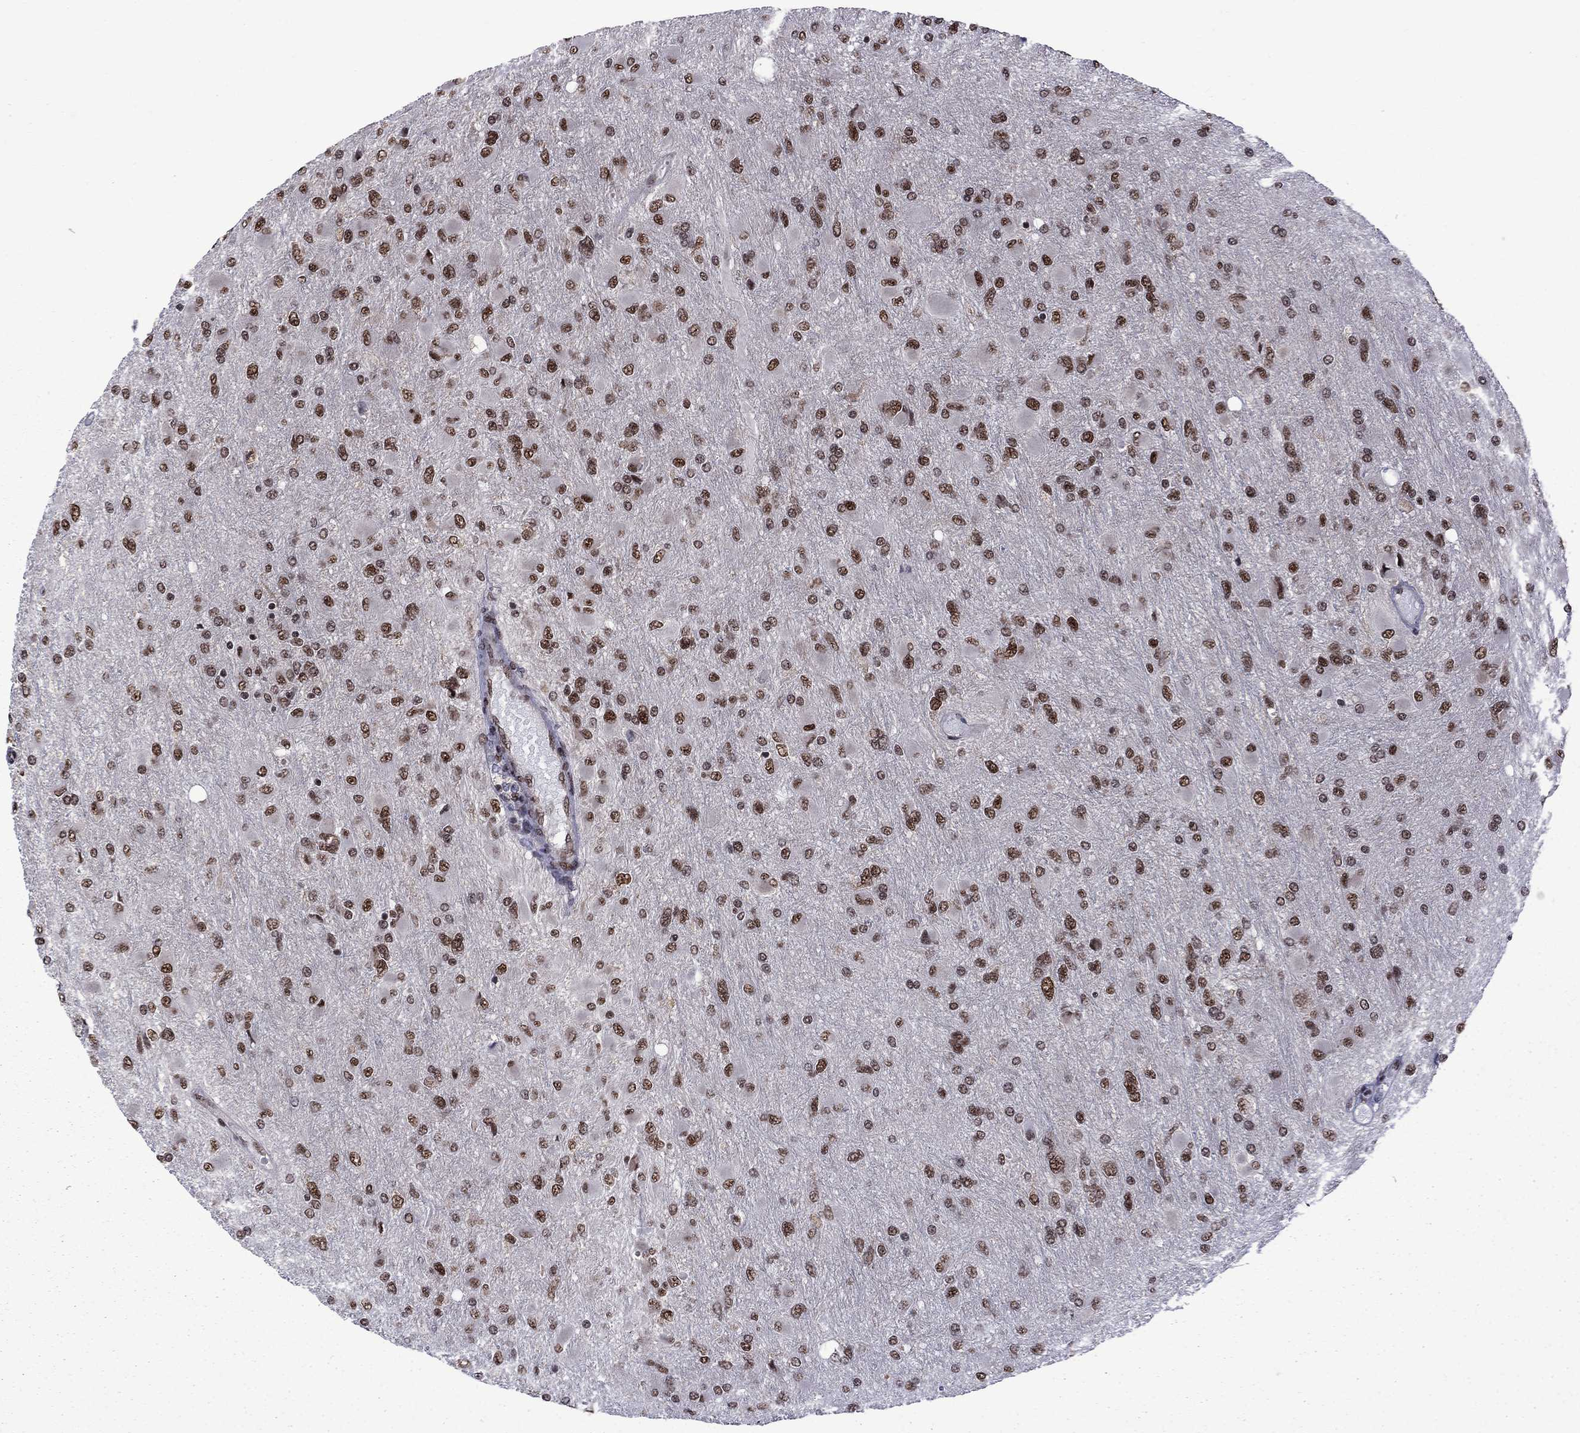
{"staining": {"intensity": "strong", "quantity": ">75%", "location": "nuclear"}, "tissue": "glioma", "cell_type": "Tumor cells", "image_type": "cancer", "snomed": [{"axis": "morphology", "description": "Glioma, malignant, High grade"}, {"axis": "topography", "description": "Cerebral cortex"}], "caption": "About >75% of tumor cells in human malignant glioma (high-grade) exhibit strong nuclear protein positivity as visualized by brown immunohistochemical staining.", "gene": "MED25", "patient": {"sex": "female", "age": 36}}